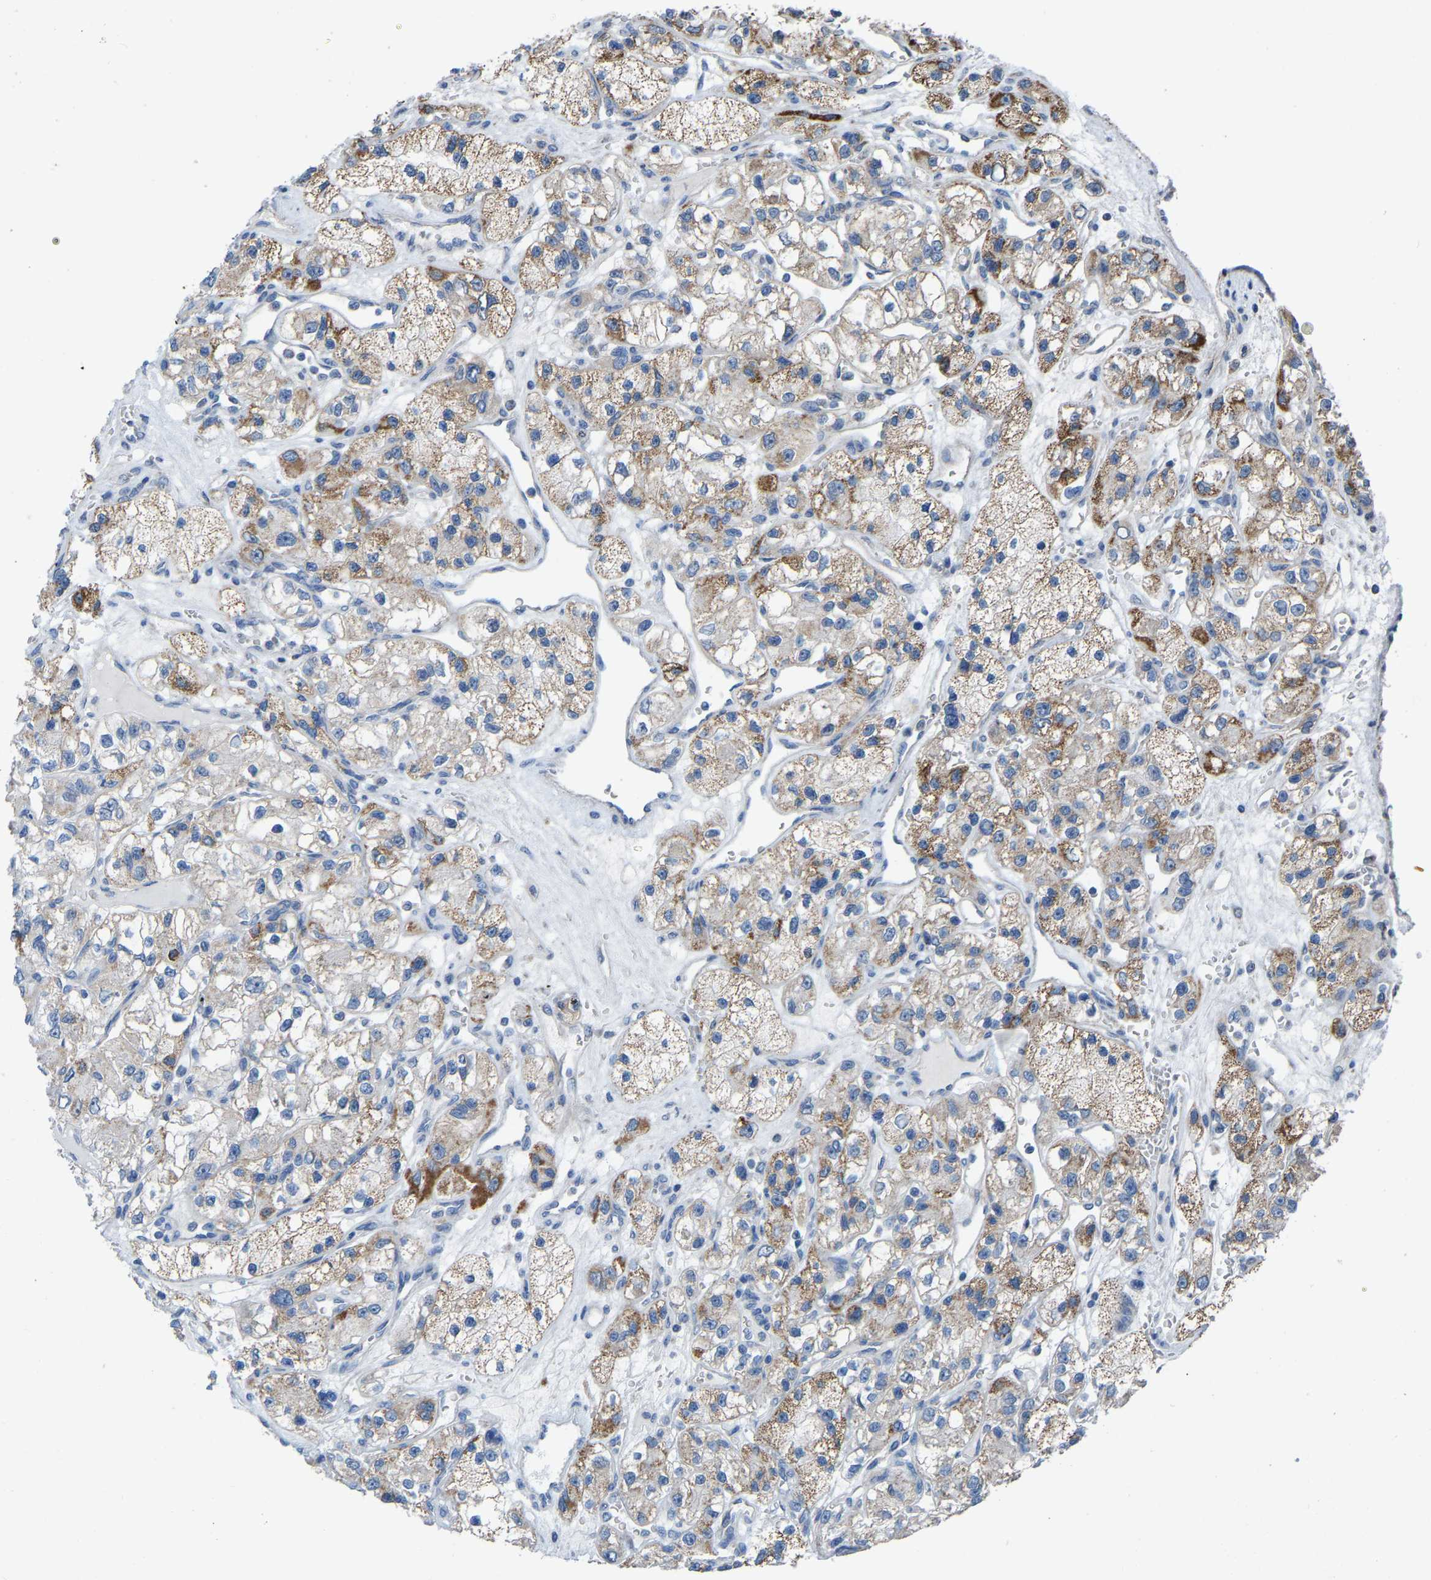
{"staining": {"intensity": "moderate", "quantity": ">75%", "location": "cytoplasmic/membranous"}, "tissue": "renal cancer", "cell_type": "Tumor cells", "image_type": "cancer", "snomed": [{"axis": "morphology", "description": "Adenocarcinoma, NOS"}, {"axis": "topography", "description": "Kidney"}], "caption": "Protein expression analysis of human renal cancer reveals moderate cytoplasmic/membranous expression in about >75% of tumor cells.", "gene": "BCL10", "patient": {"sex": "female", "age": 57}}